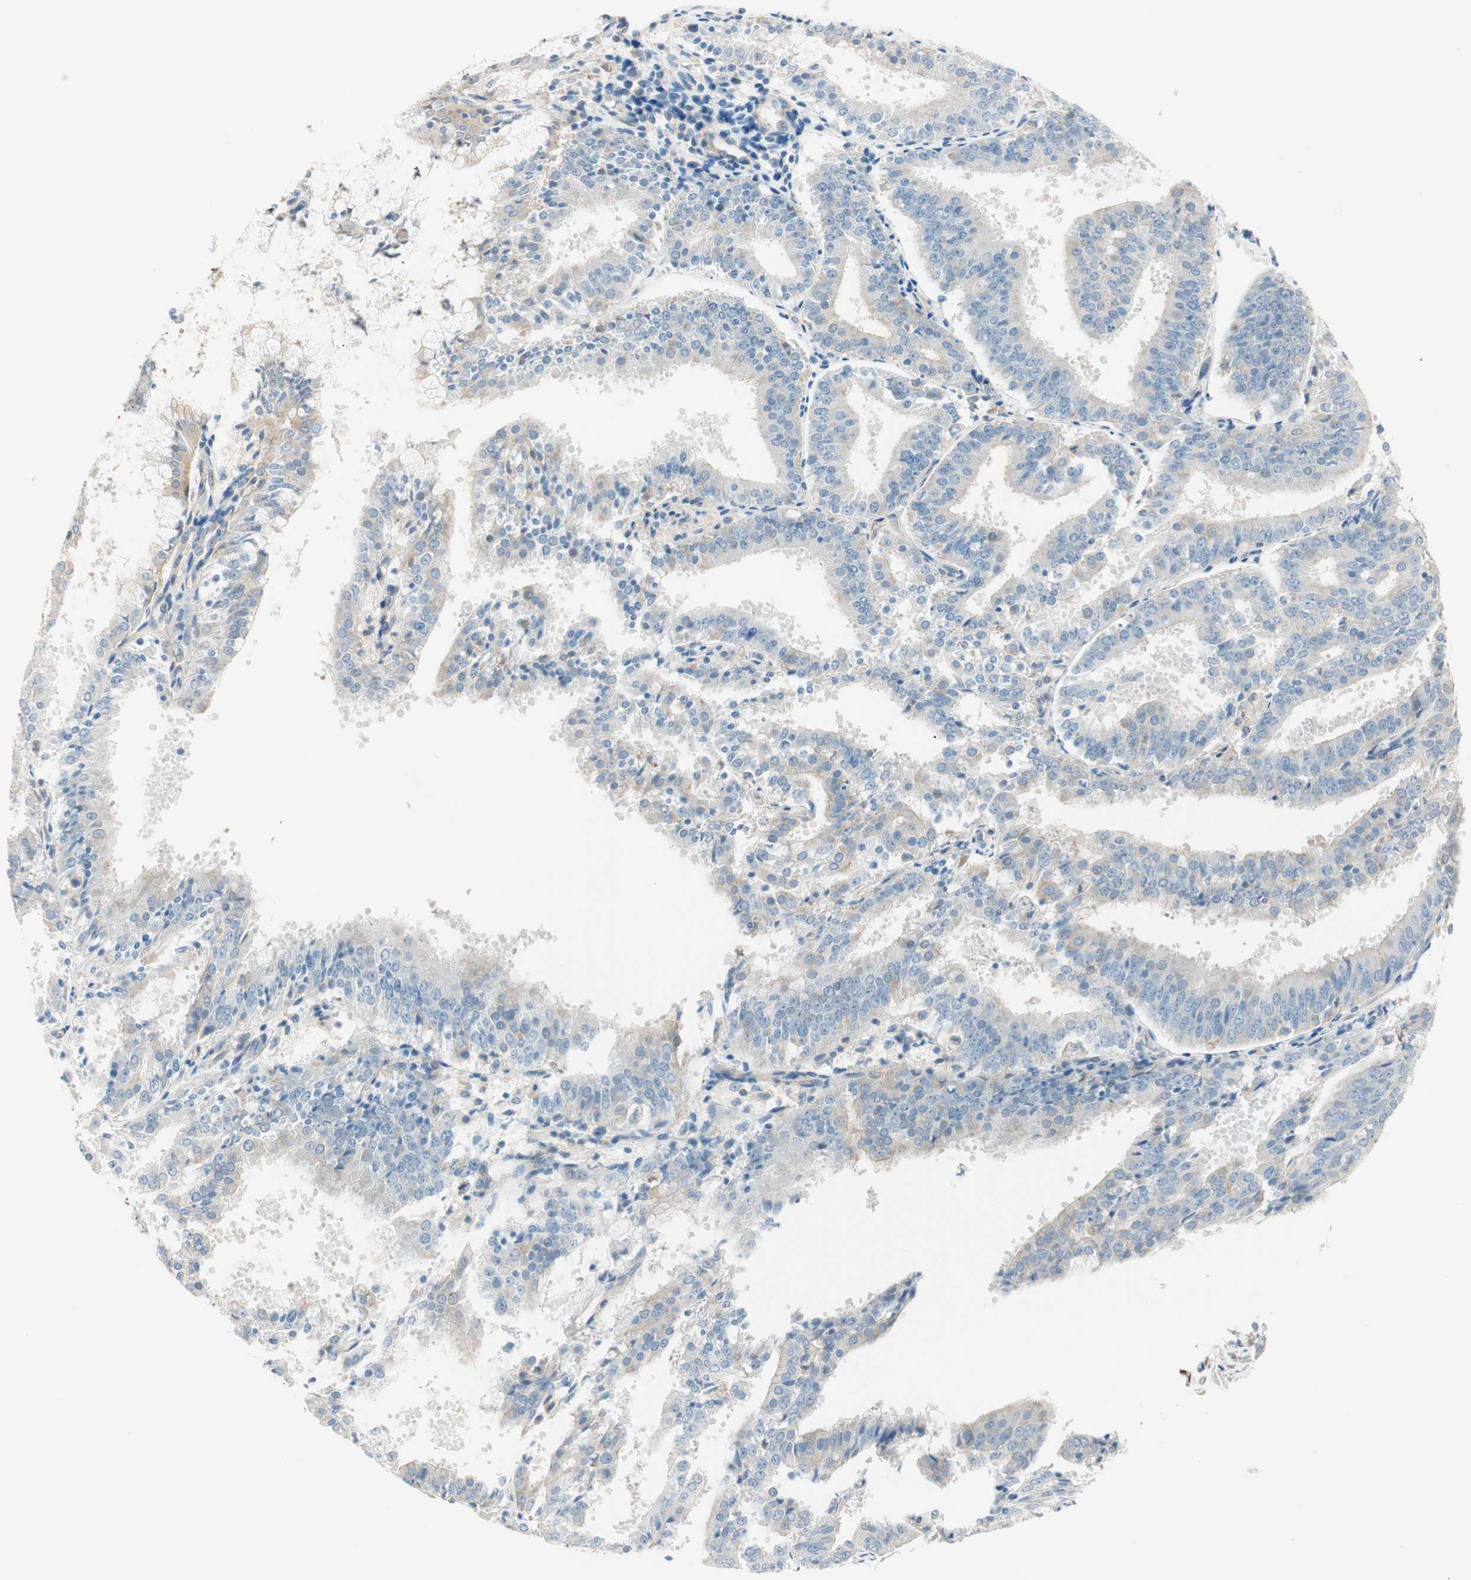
{"staining": {"intensity": "weak", "quantity": ">75%", "location": "cytoplasmic/membranous"}, "tissue": "endometrial cancer", "cell_type": "Tumor cells", "image_type": "cancer", "snomed": [{"axis": "morphology", "description": "Adenocarcinoma, NOS"}, {"axis": "topography", "description": "Endometrium"}], "caption": "This is a micrograph of immunohistochemistry (IHC) staining of endometrial cancer, which shows weak expression in the cytoplasmic/membranous of tumor cells.", "gene": "CDK3", "patient": {"sex": "female", "age": 63}}